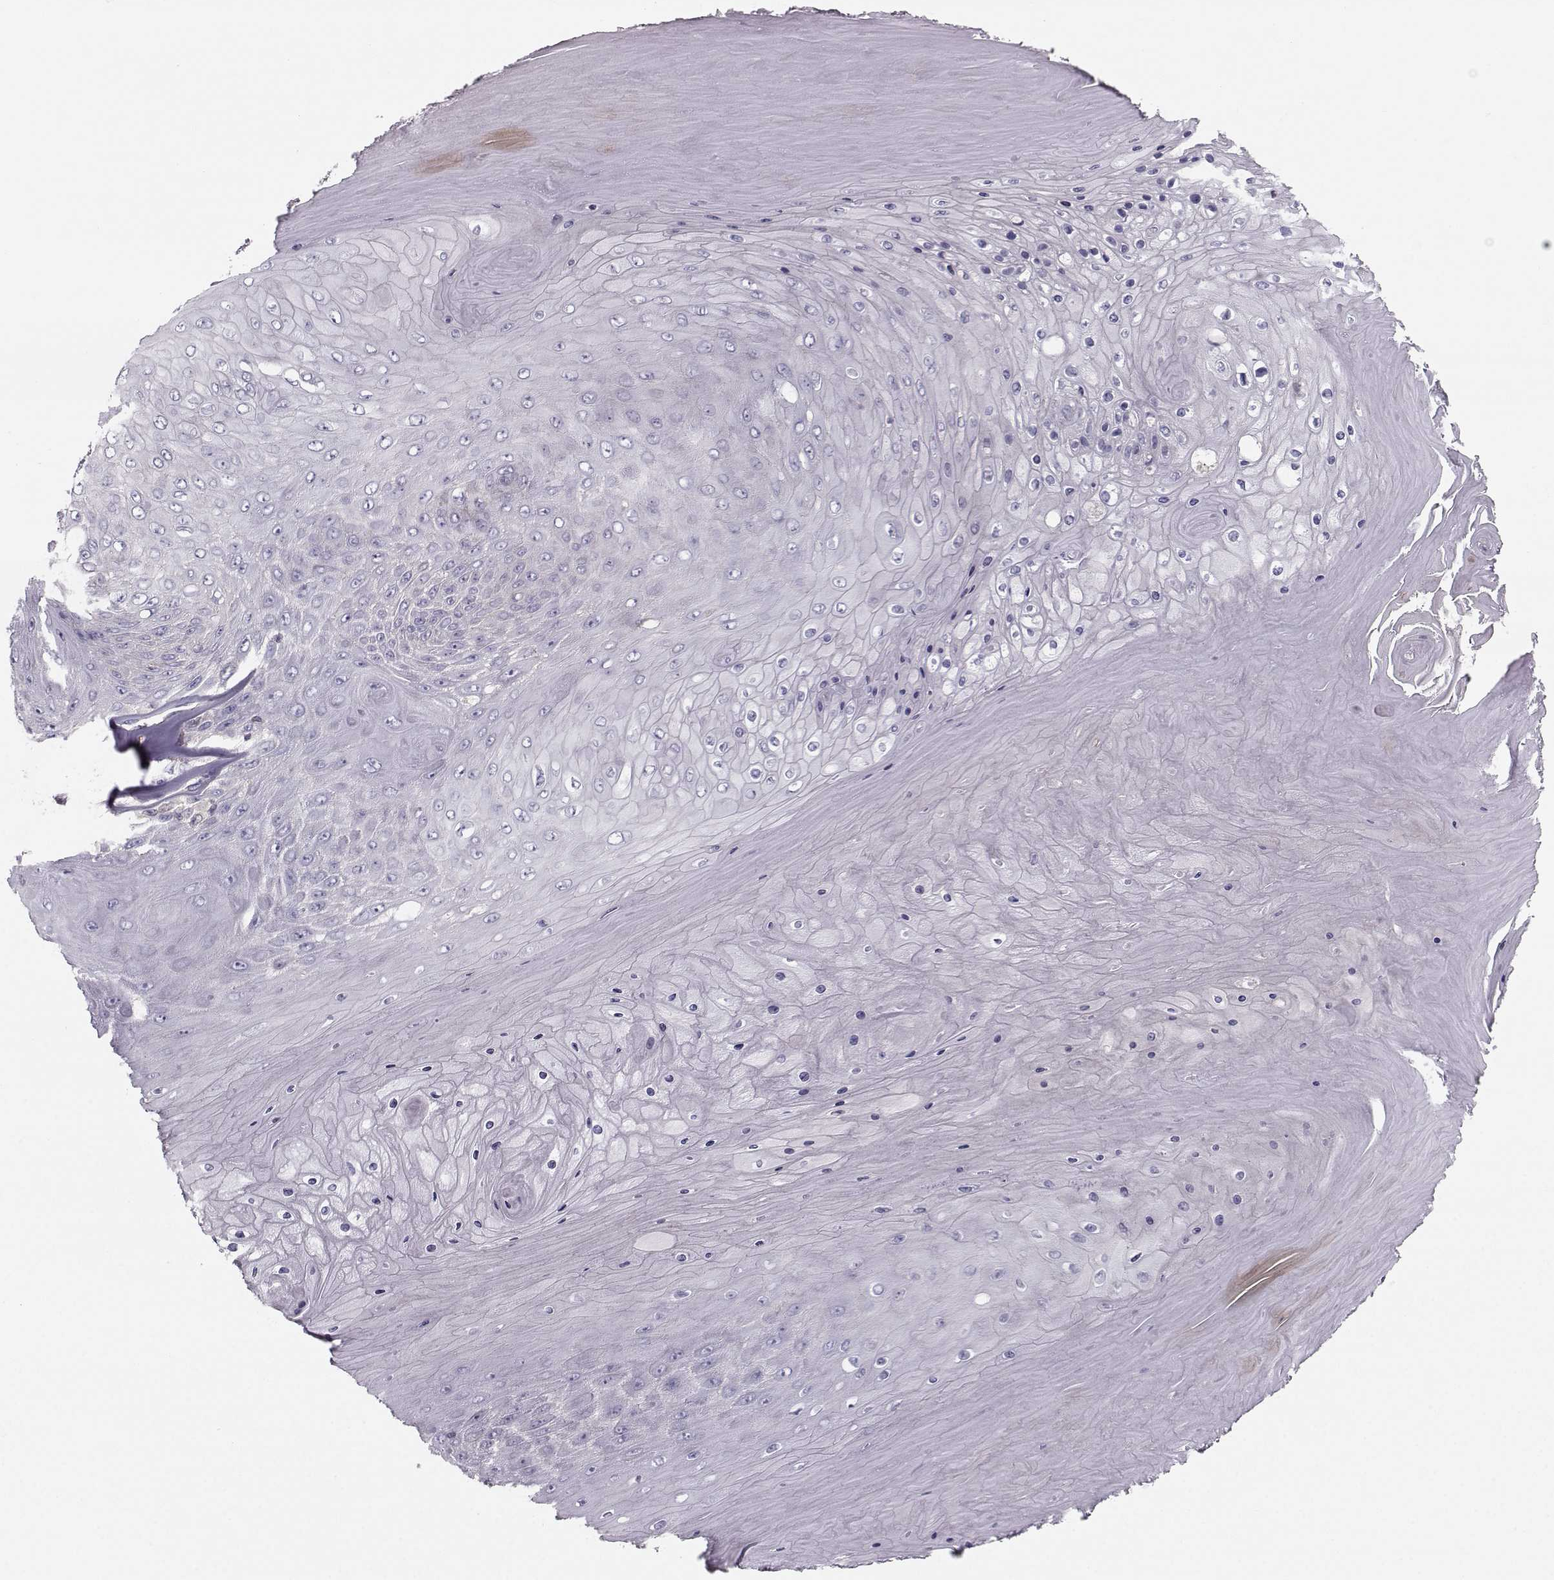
{"staining": {"intensity": "negative", "quantity": "none", "location": "none"}, "tissue": "skin cancer", "cell_type": "Tumor cells", "image_type": "cancer", "snomed": [{"axis": "morphology", "description": "Squamous cell carcinoma, NOS"}, {"axis": "topography", "description": "Skin"}], "caption": "DAB immunohistochemical staining of human skin cancer displays no significant positivity in tumor cells.", "gene": "ASB16", "patient": {"sex": "male", "age": 62}}